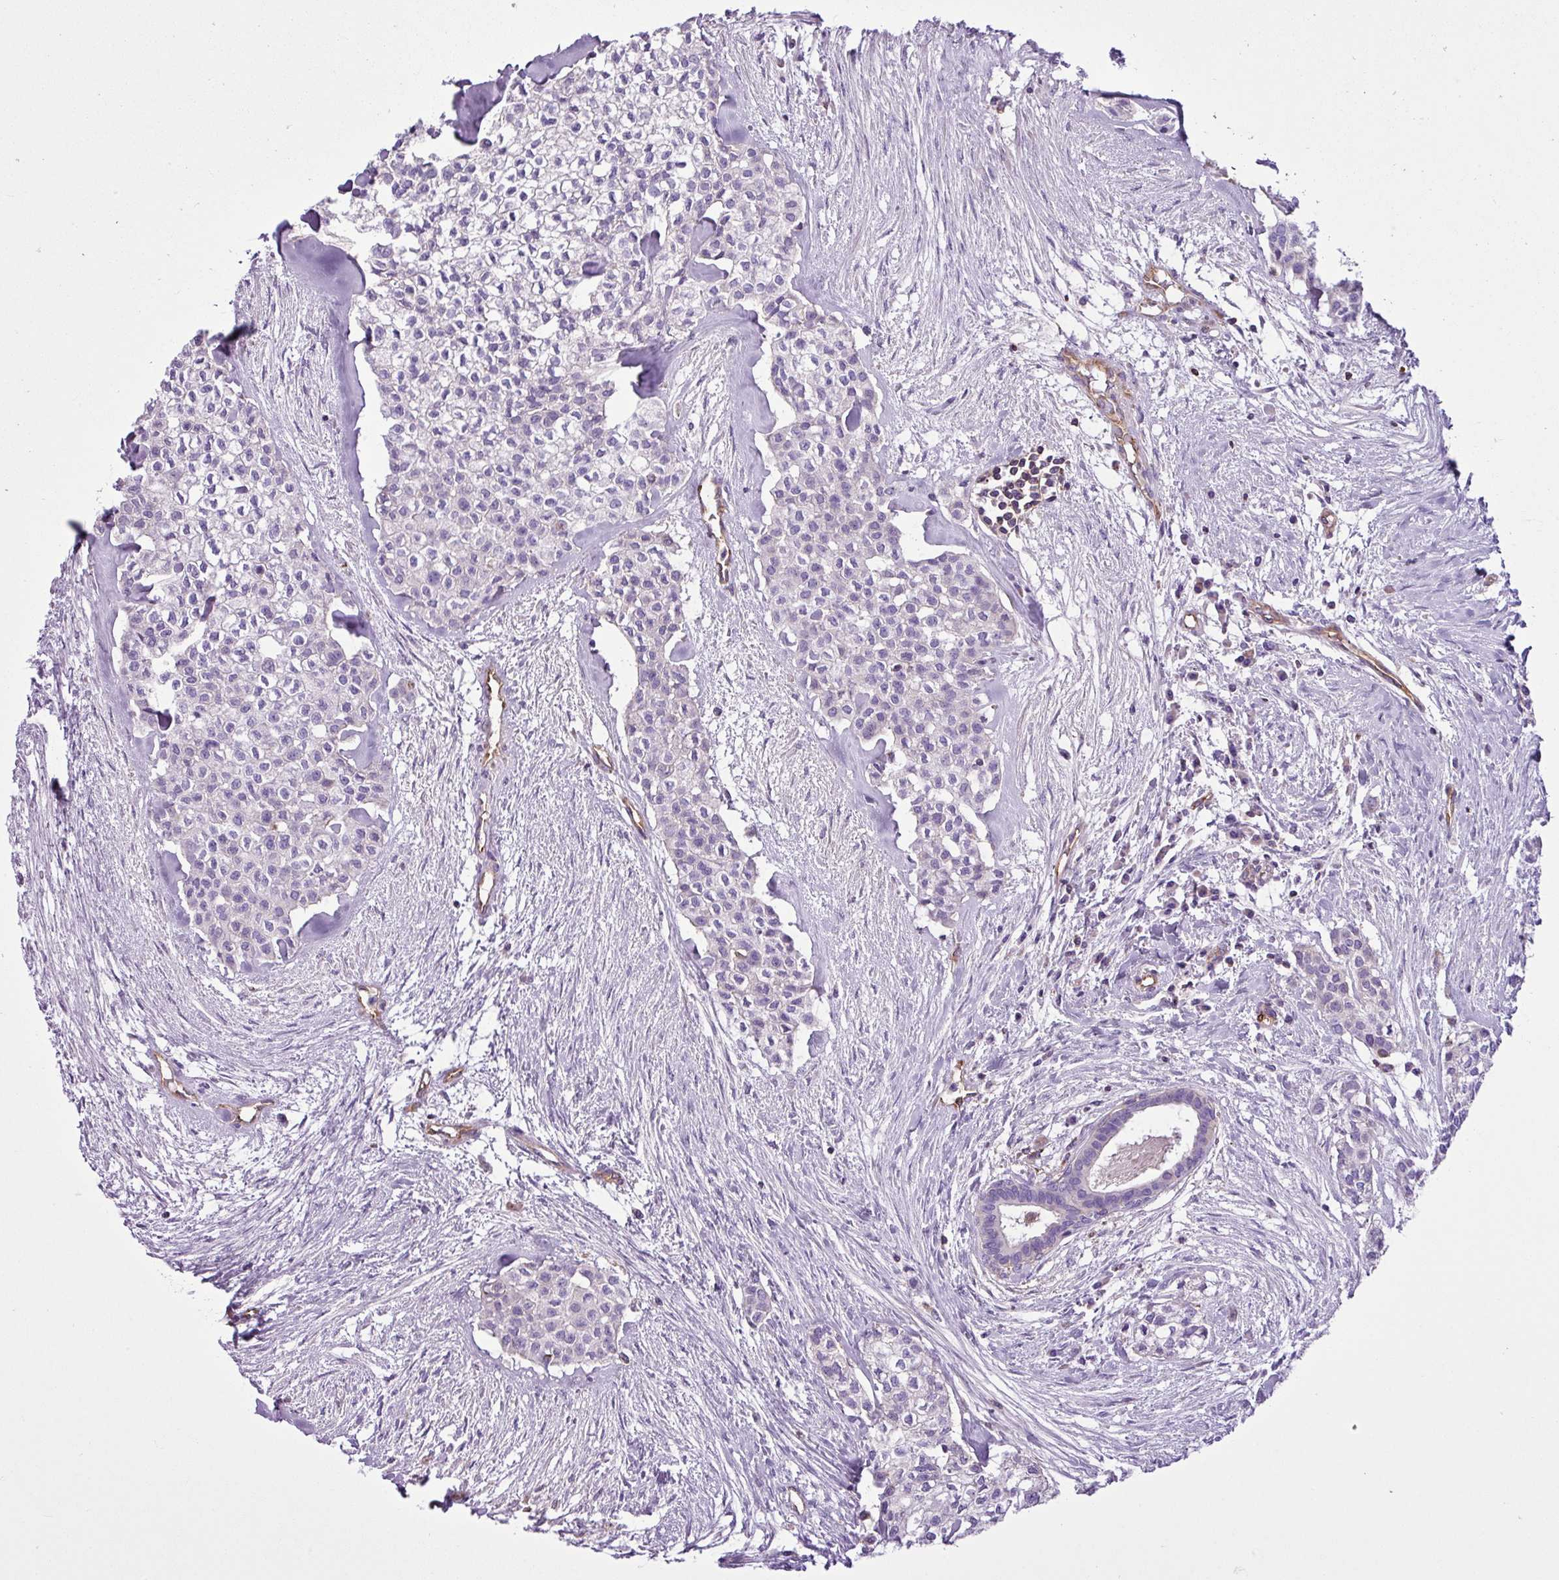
{"staining": {"intensity": "negative", "quantity": "none", "location": "none"}, "tissue": "head and neck cancer", "cell_type": "Tumor cells", "image_type": "cancer", "snomed": [{"axis": "morphology", "description": "Adenocarcinoma, NOS"}, {"axis": "topography", "description": "Head-Neck"}], "caption": "Head and neck cancer (adenocarcinoma) was stained to show a protein in brown. There is no significant expression in tumor cells.", "gene": "EME2", "patient": {"sex": "male", "age": 81}}